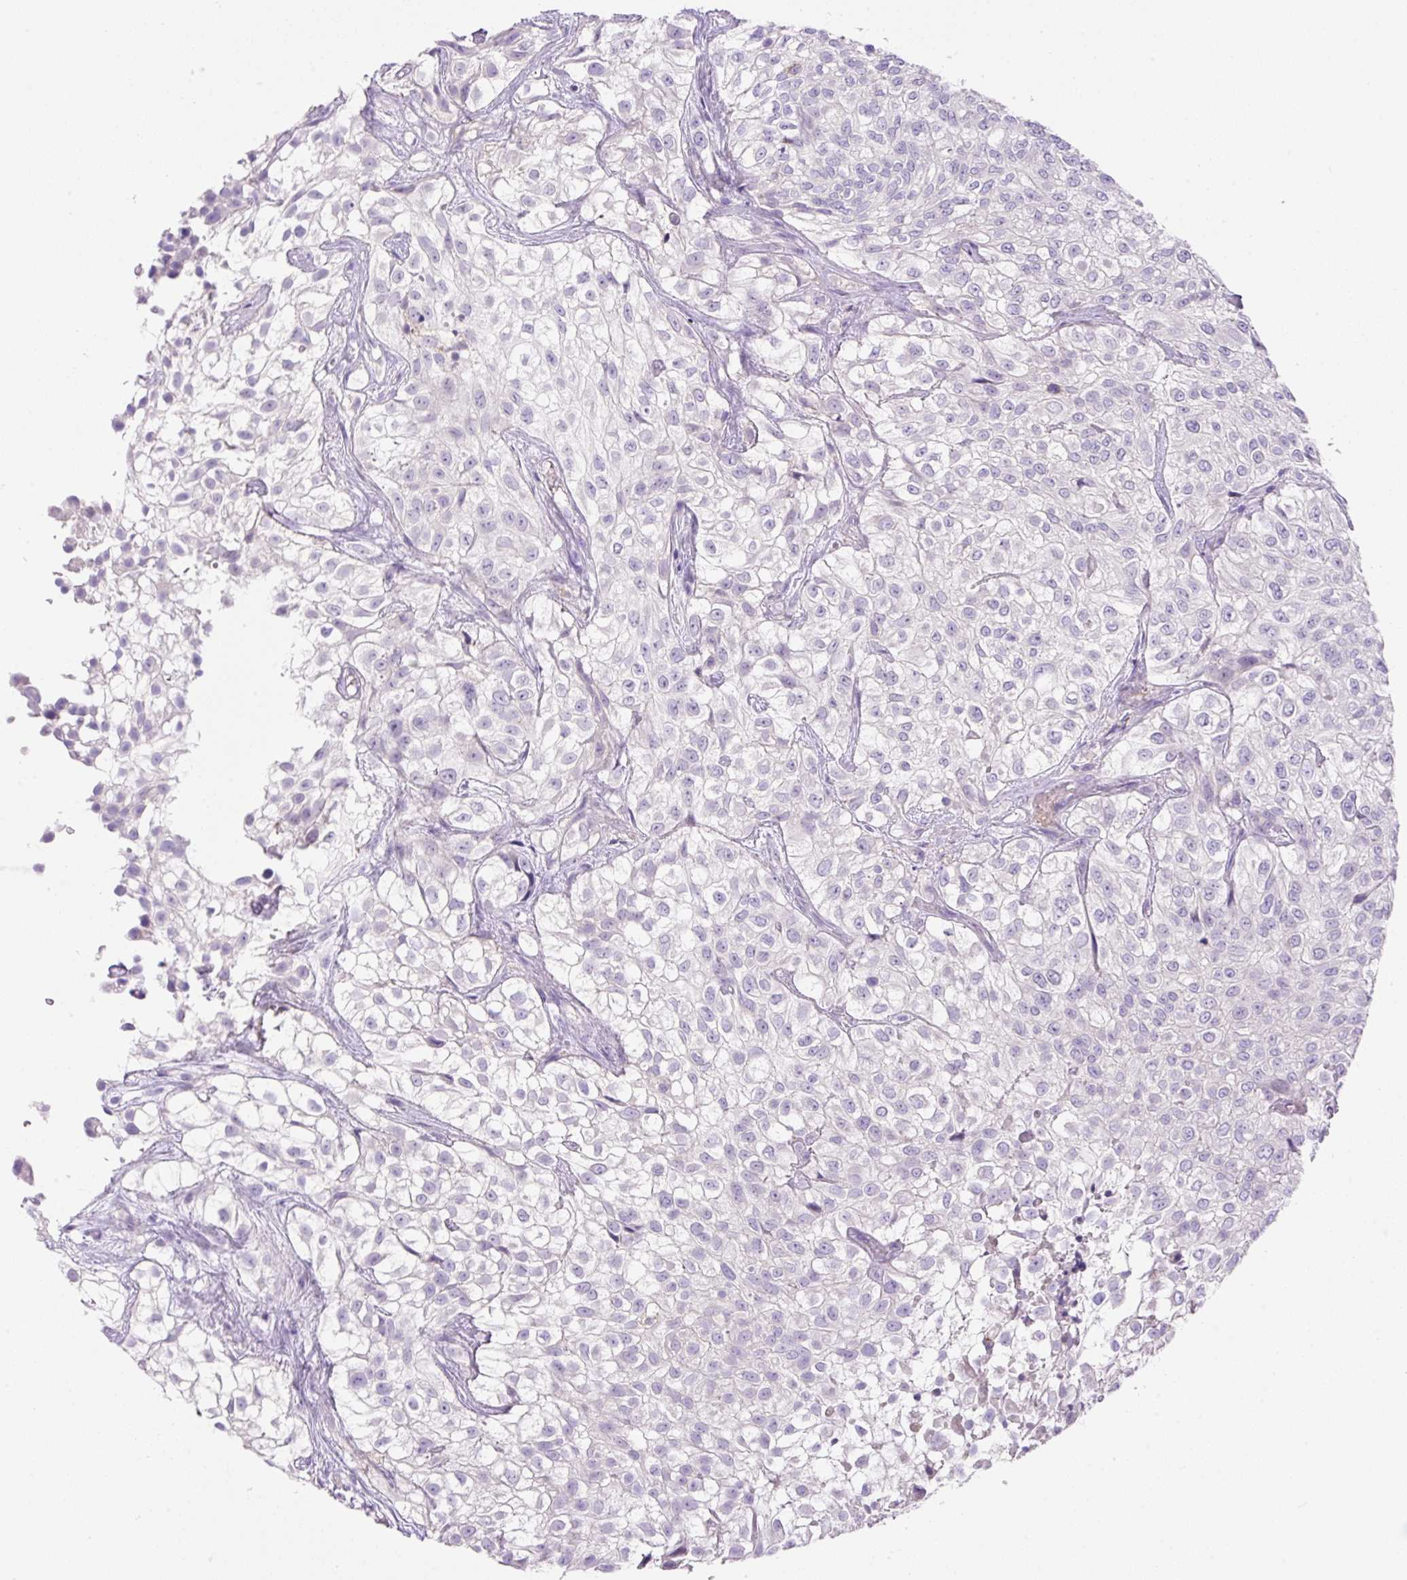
{"staining": {"intensity": "negative", "quantity": "none", "location": "none"}, "tissue": "urothelial cancer", "cell_type": "Tumor cells", "image_type": "cancer", "snomed": [{"axis": "morphology", "description": "Urothelial carcinoma, High grade"}, {"axis": "topography", "description": "Urinary bladder"}], "caption": "There is no significant staining in tumor cells of high-grade urothelial carcinoma. (Stains: DAB (3,3'-diaminobenzidine) immunohistochemistry with hematoxylin counter stain, Microscopy: brightfield microscopy at high magnification).", "gene": "TDRD15", "patient": {"sex": "male", "age": 56}}